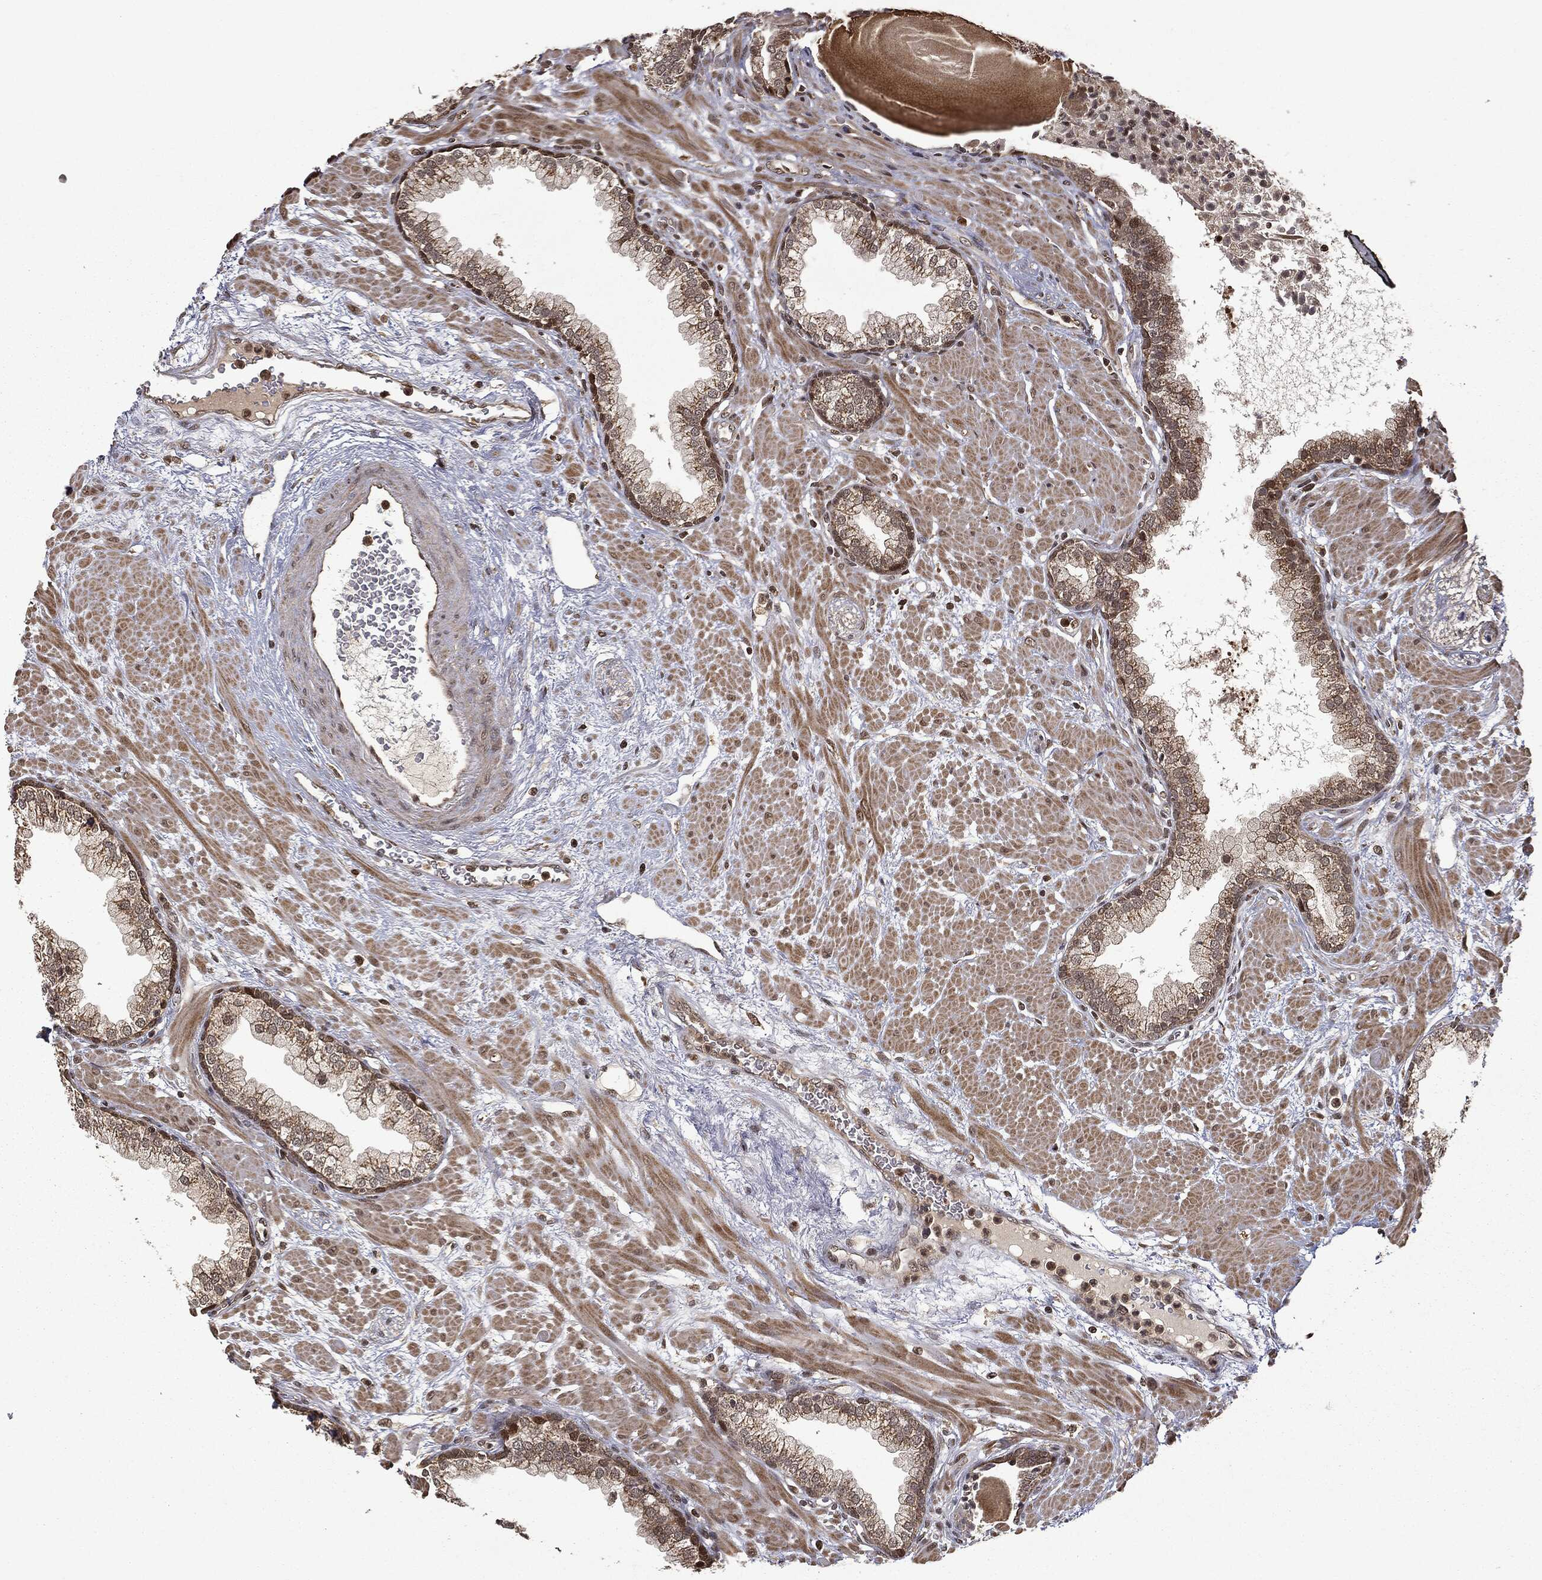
{"staining": {"intensity": "moderate", "quantity": "<25%", "location": "cytoplasmic/membranous,nuclear"}, "tissue": "prostate", "cell_type": "Glandular cells", "image_type": "normal", "snomed": [{"axis": "morphology", "description": "Normal tissue, NOS"}, {"axis": "topography", "description": "Prostate"}], "caption": "Protein expression analysis of benign human prostate reveals moderate cytoplasmic/membranous,nuclear staining in about <25% of glandular cells. (Stains: DAB in brown, nuclei in blue, Microscopy: brightfield microscopy at high magnification).", "gene": "ZNHIT6", "patient": {"sex": "male", "age": 63}}